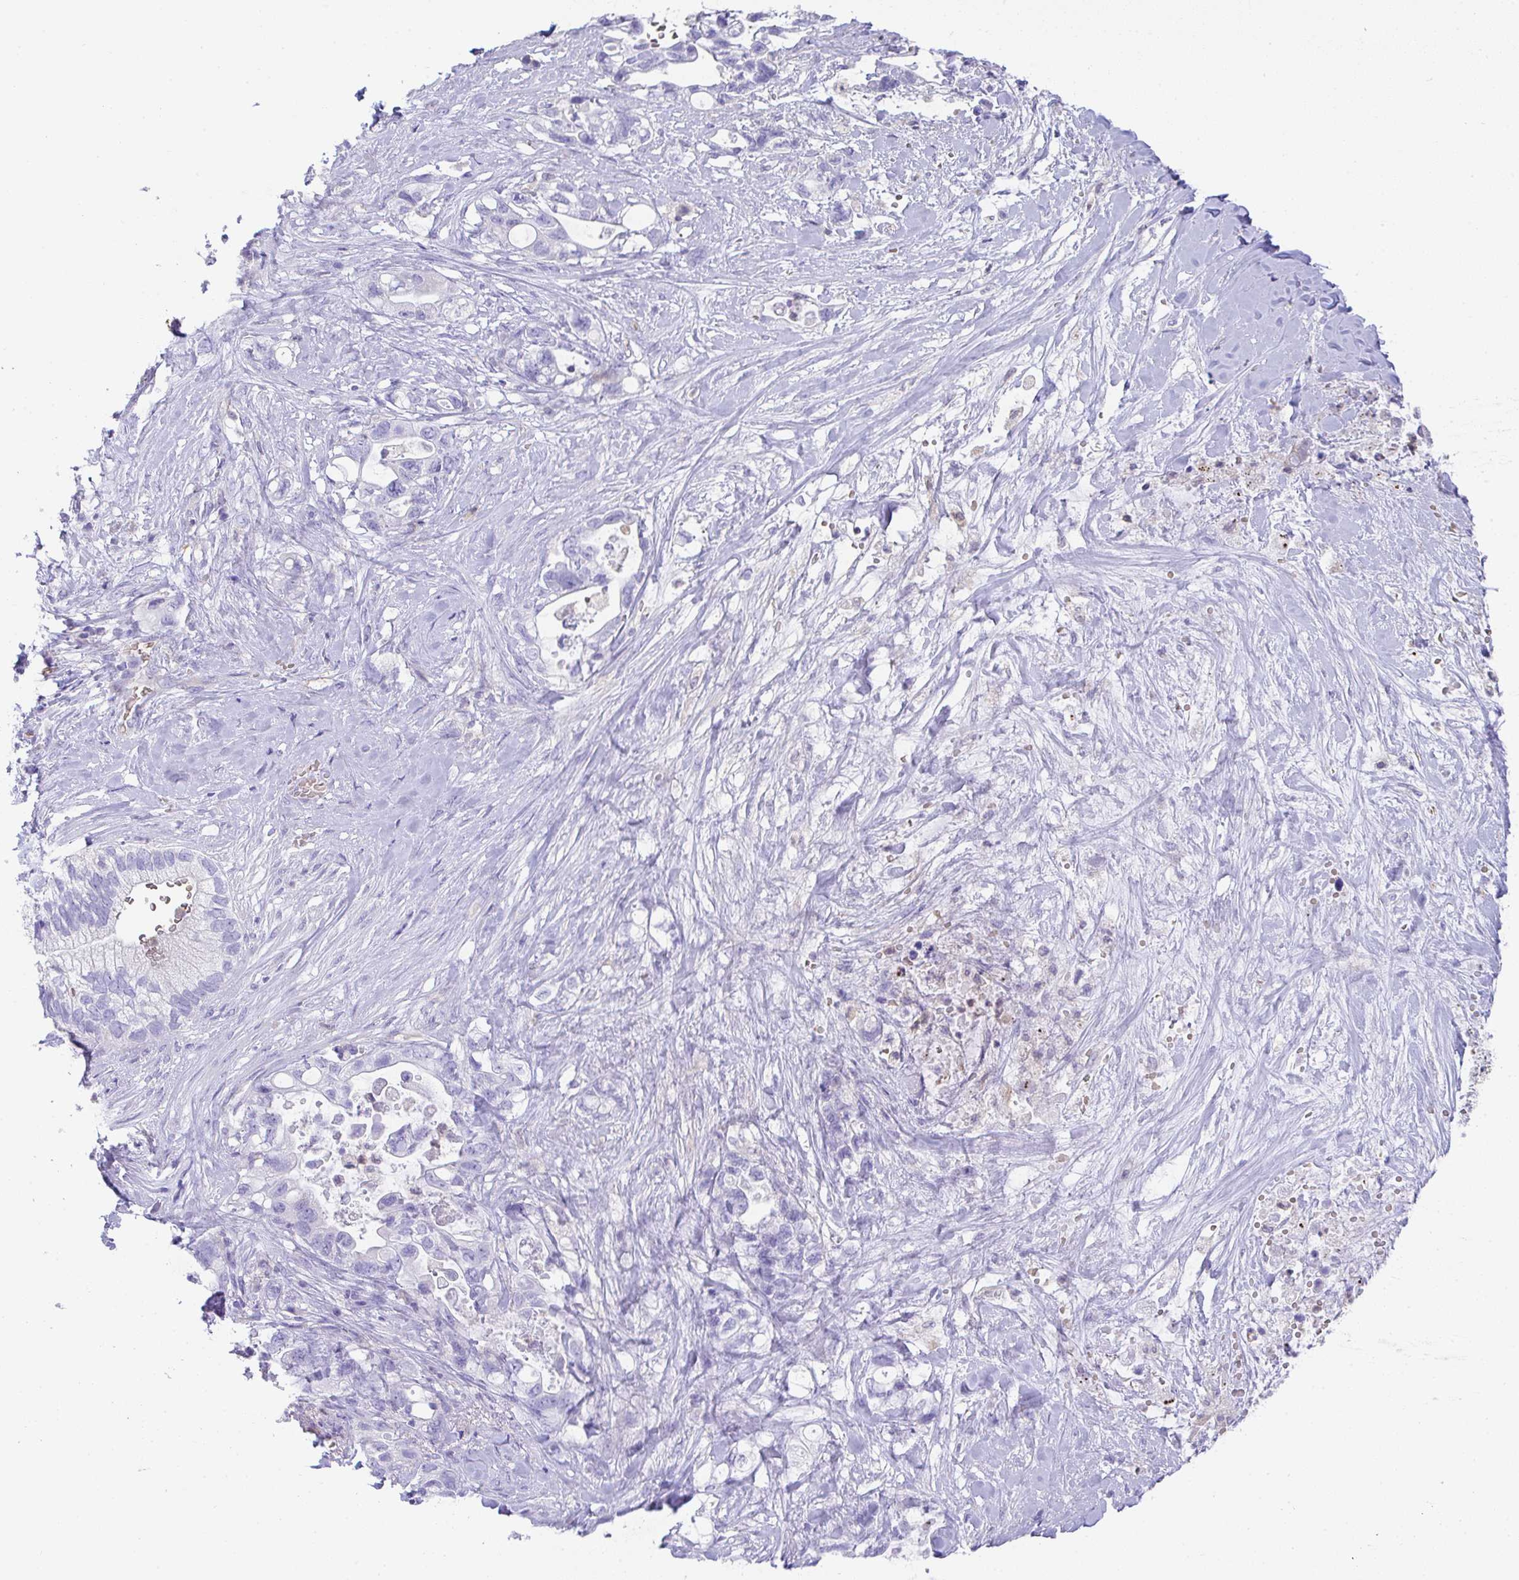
{"staining": {"intensity": "strong", "quantity": "<25%", "location": "cytoplasmic/membranous"}, "tissue": "pancreatic cancer", "cell_type": "Tumor cells", "image_type": "cancer", "snomed": [{"axis": "morphology", "description": "Adenocarcinoma, NOS"}, {"axis": "topography", "description": "Pancreas"}], "caption": "An image showing strong cytoplasmic/membranous positivity in about <25% of tumor cells in pancreatic cancer, as visualized by brown immunohistochemical staining.", "gene": "TNFAIP8", "patient": {"sex": "female", "age": 72}}